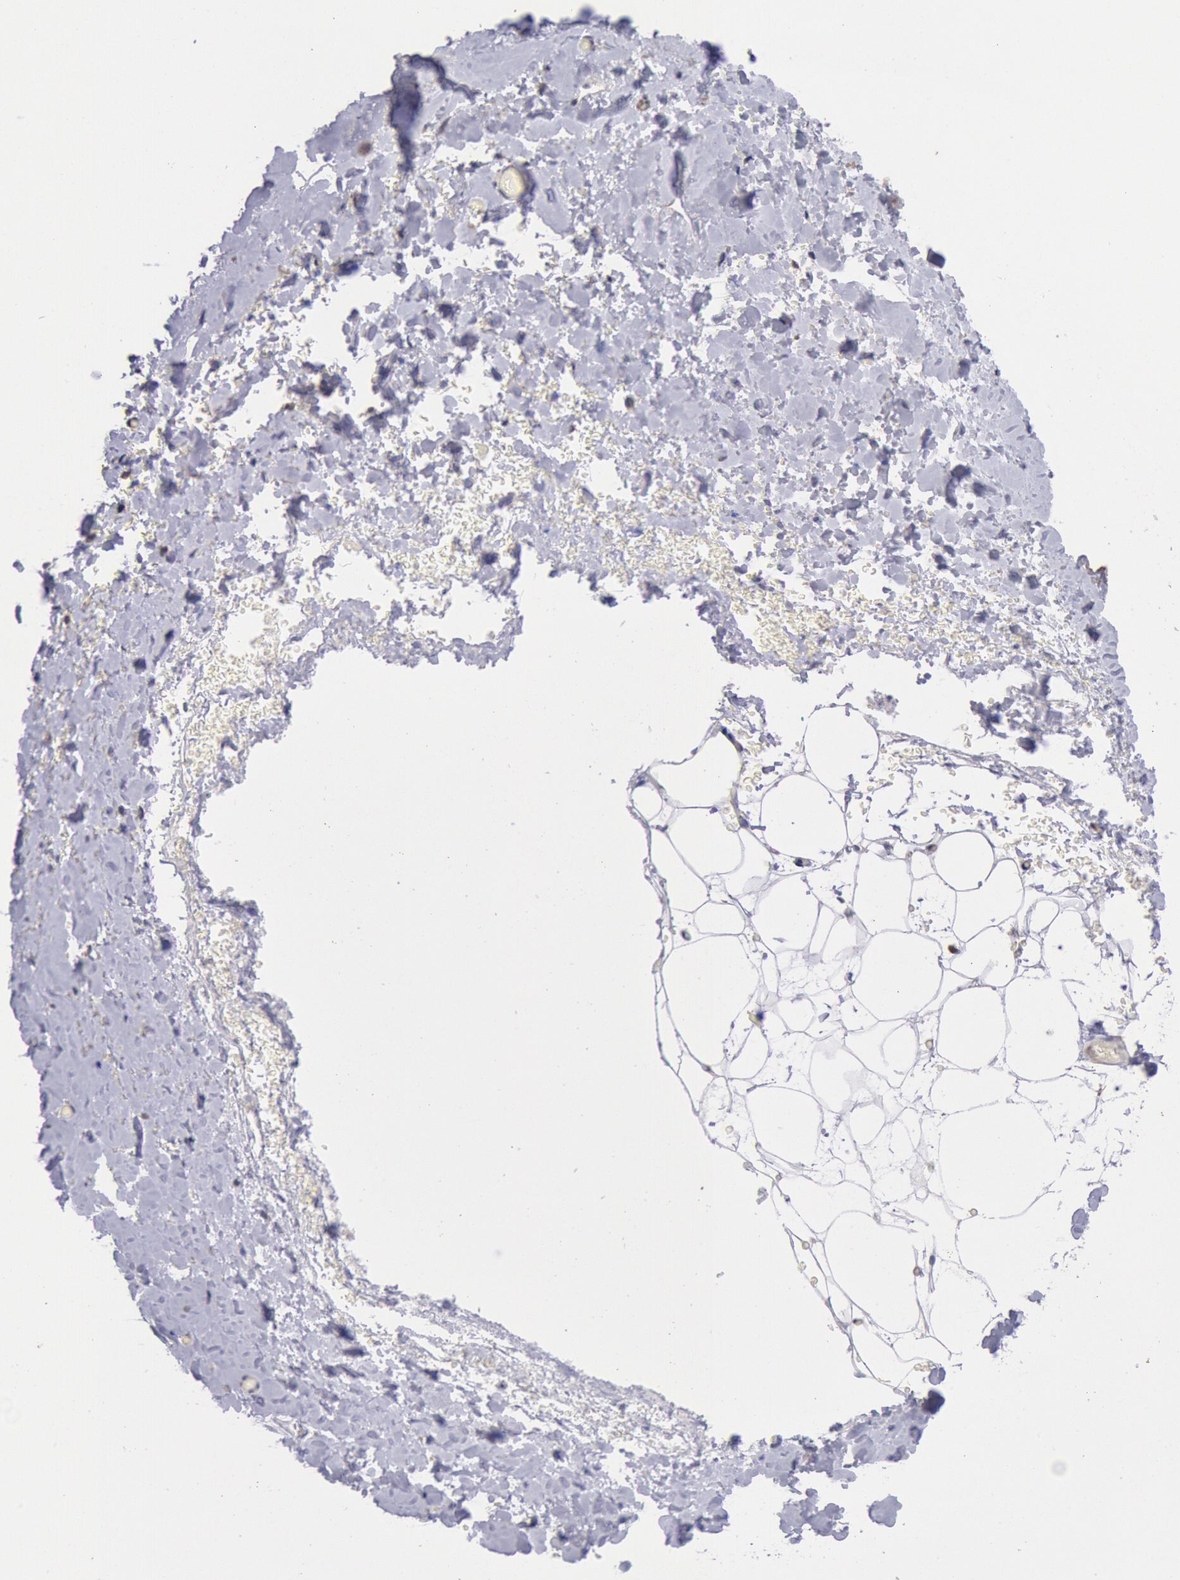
{"staining": {"intensity": "negative", "quantity": "none", "location": "none"}, "tissue": "breast", "cell_type": "Adipocytes", "image_type": "normal", "snomed": [{"axis": "morphology", "description": "Normal tissue, NOS"}, {"axis": "topography", "description": "Breast"}], "caption": "Immunohistochemistry (IHC) micrograph of unremarkable human breast stained for a protein (brown), which reveals no expression in adipocytes. (DAB (3,3'-diaminobenzidine) immunohistochemistry with hematoxylin counter stain).", "gene": "DRG1", "patient": {"sex": "female", "age": 75}}